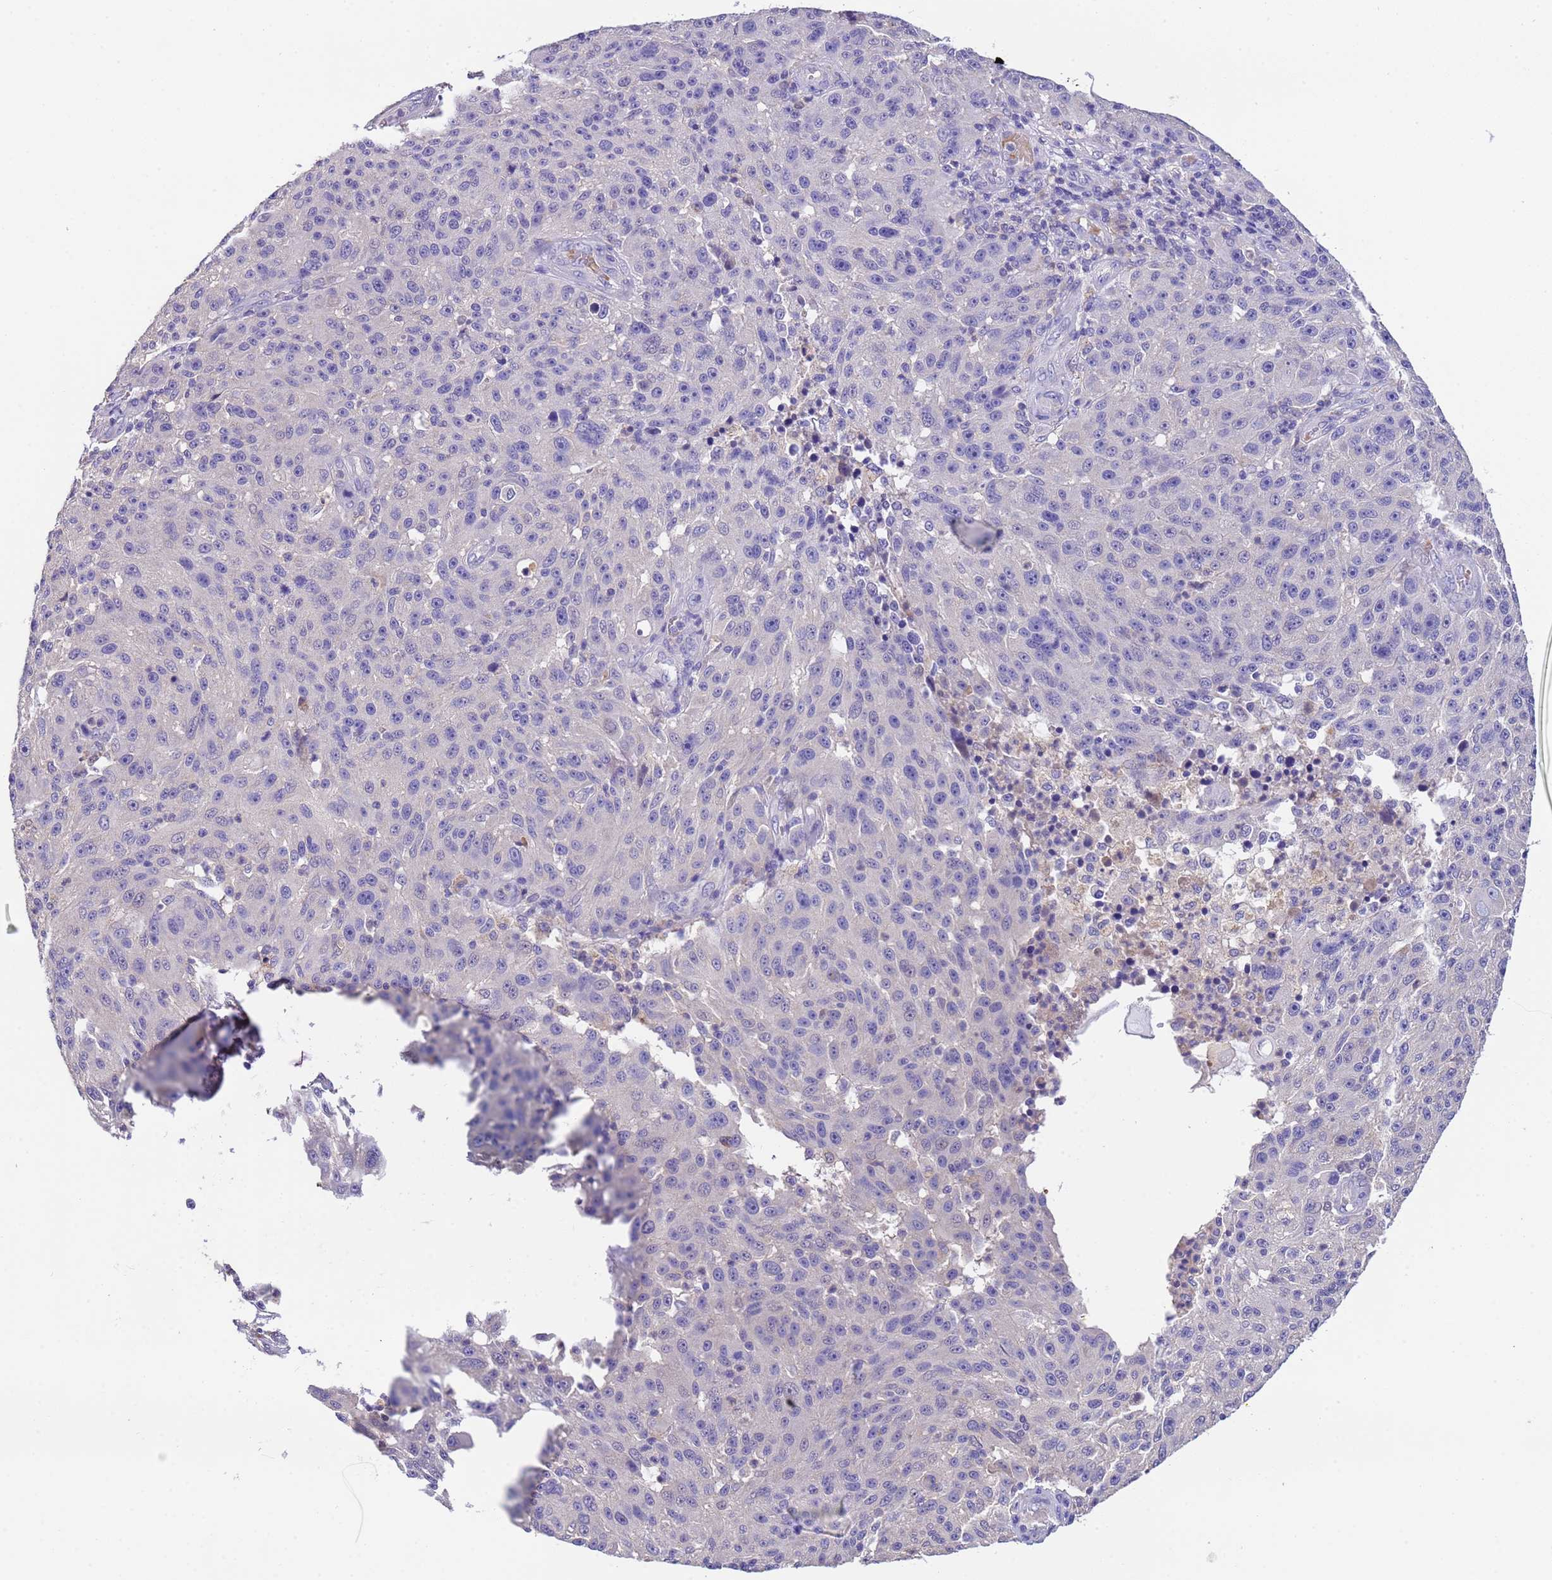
{"staining": {"intensity": "negative", "quantity": "none", "location": "none"}, "tissue": "melanoma", "cell_type": "Tumor cells", "image_type": "cancer", "snomed": [{"axis": "morphology", "description": "Malignant melanoma, NOS"}, {"axis": "topography", "description": "Skin"}], "caption": "Human malignant melanoma stained for a protein using immunohistochemistry shows no positivity in tumor cells.", "gene": "SLC24A3", "patient": {"sex": "male", "age": 53}}